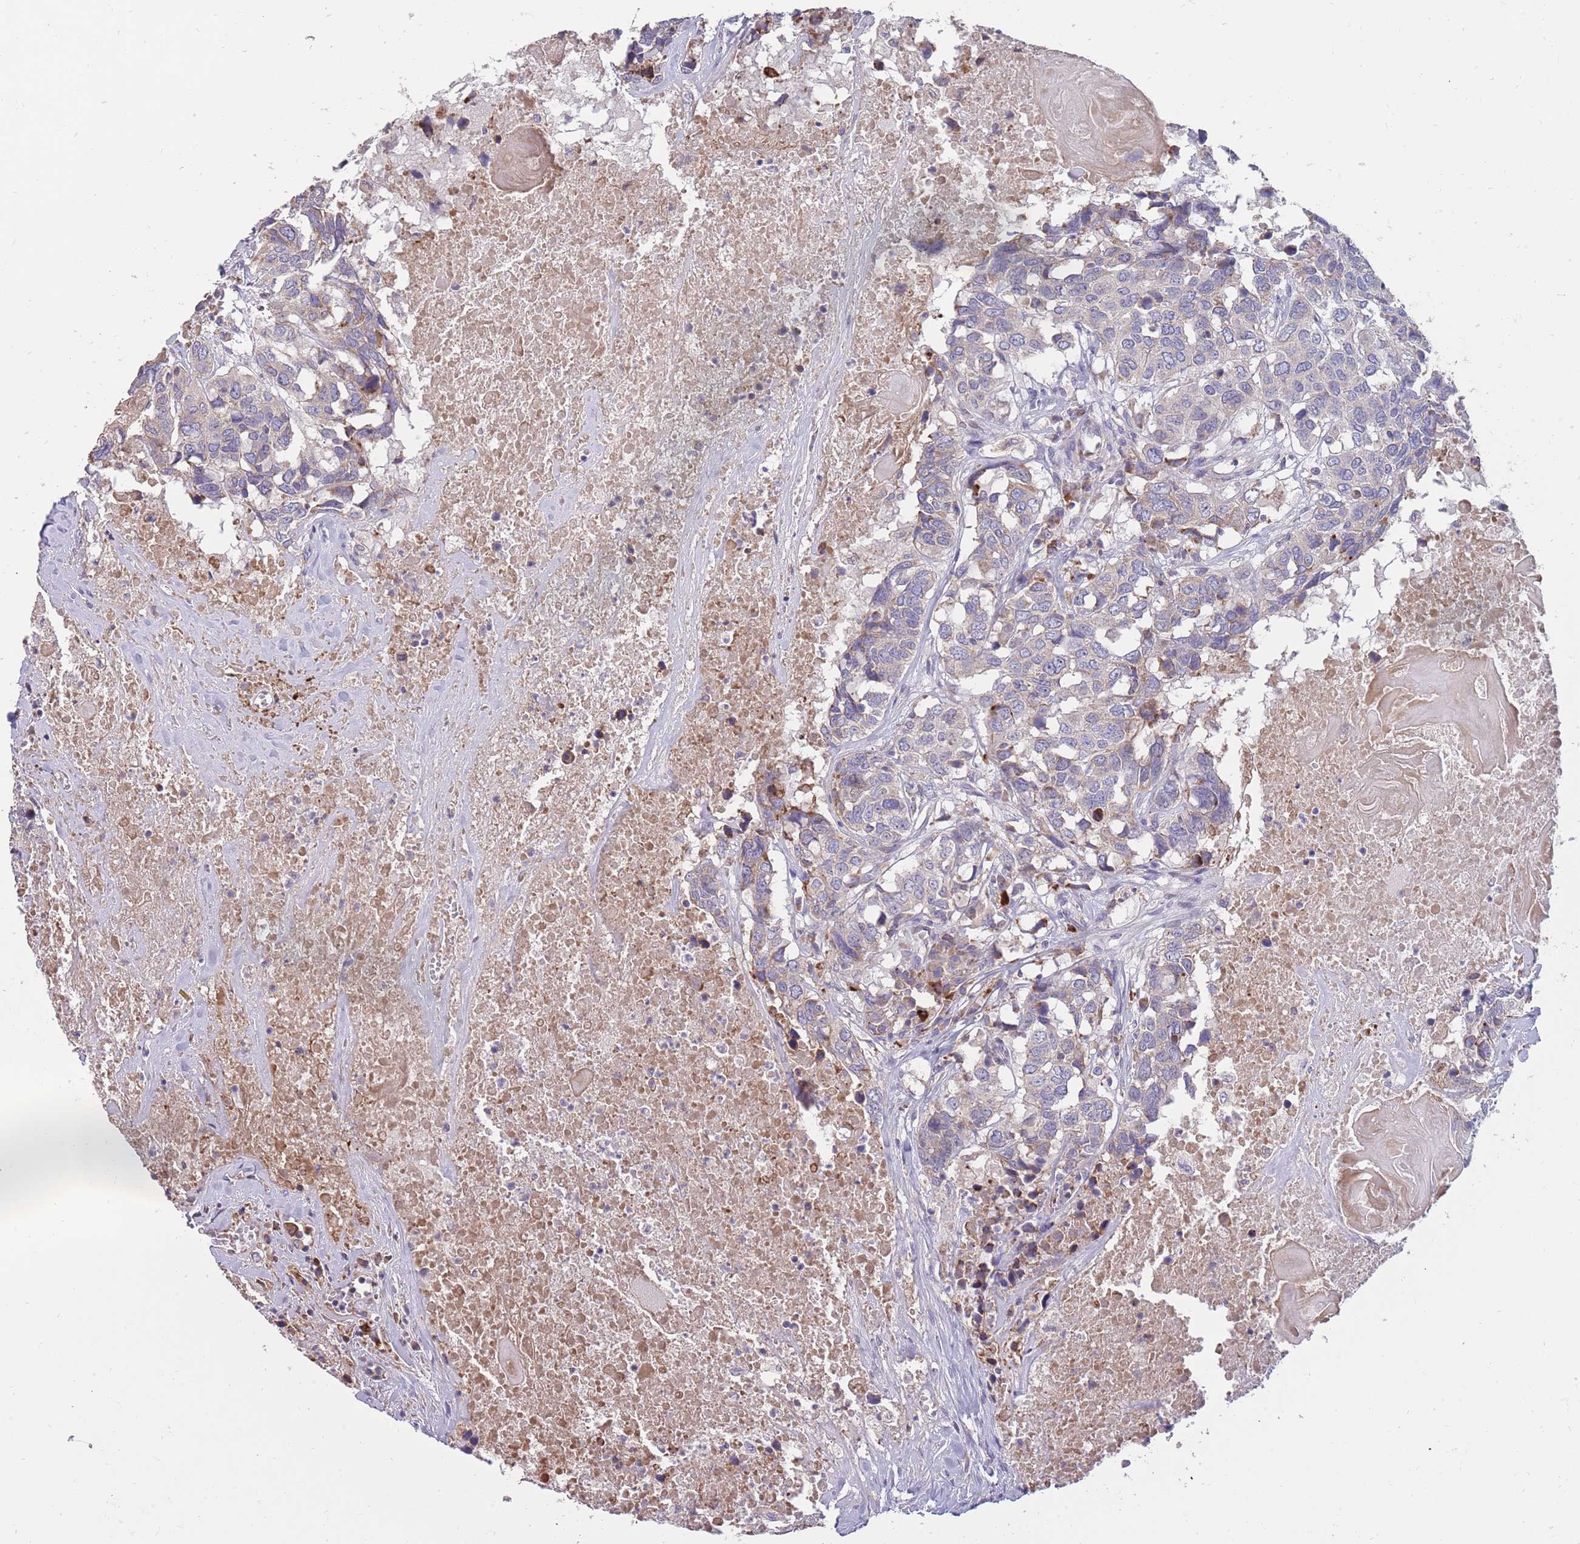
{"staining": {"intensity": "negative", "quantity": "none", "location": "none"}, "tissue": "head and neck cancer", "cell_type": "Tumor cells", "image_type": "cancer", "snomed": [{"axis": "morphology", "description": "Squamous cell carcinoma, NOS"}, {"axis": "topography", "description": "Head-Neck"}], "caption": "Human head and neck squamous cell carcinoma stained for a protein using IHC displays no positivity in tumor cells.", "gene": "SUSD1", "patient": {"sex": "male", "age": 66}}